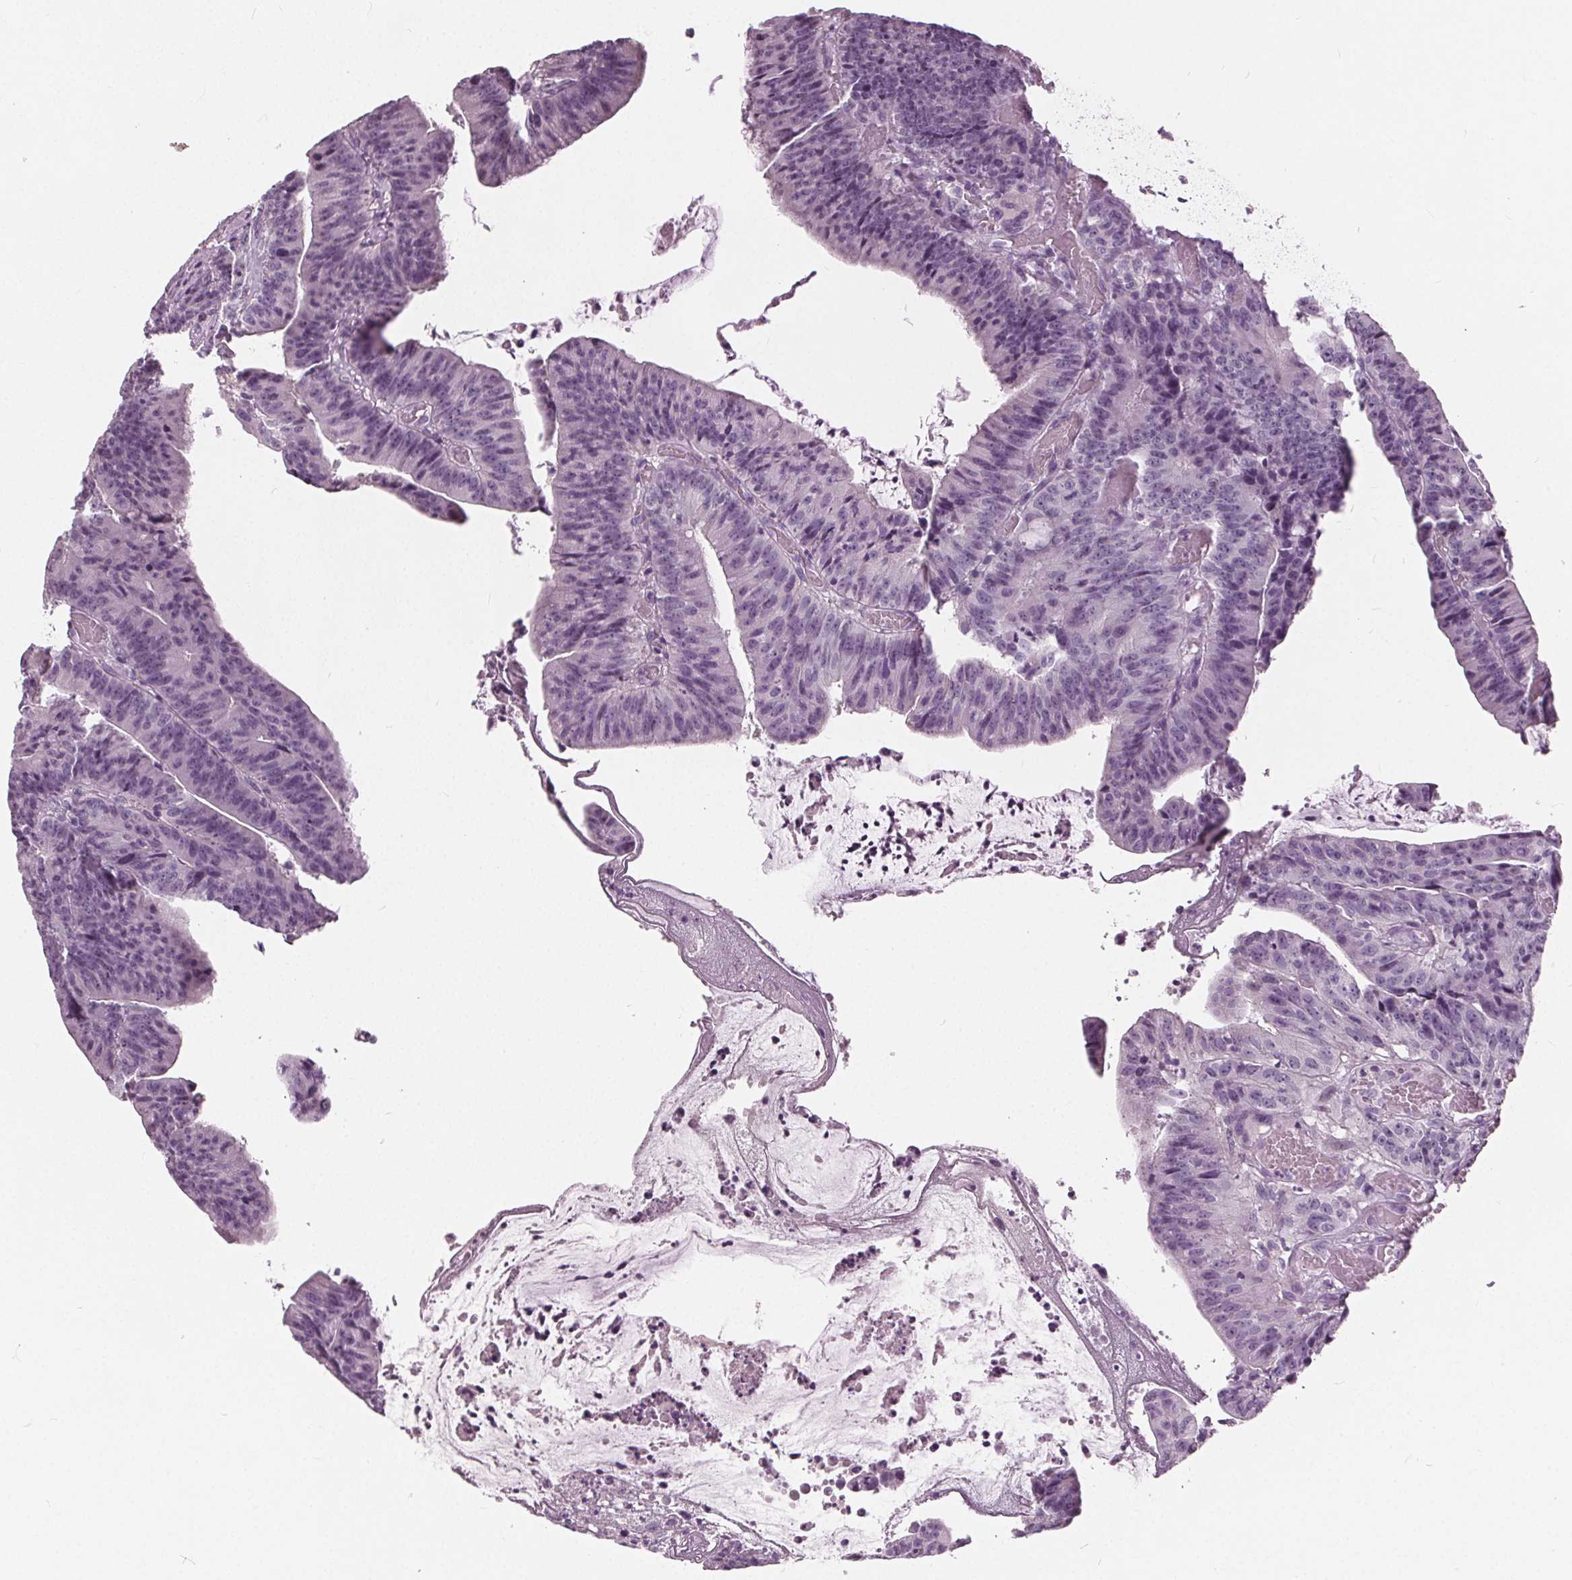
{"staining": {"intensity": "negative", "quantity": "none", "location": "none"}, "tissue": "colorectal cancer", "cell_type": "Tumor cells", "image_type": "cancer", "snomed": [{"axis": "morphology", "description": "Adenocarcinoma, NOS"}, {"axis": "topography", "description": "Colon"}], "caption": "High magnification brightfield microscopy of colorectal cancer (adenocarcinoma) stained with DAB (brown) and counterstained with hematoxylin (blue): tumor cells show no significant staining.", "gene": "TKFC", "patient": {"sex": "female", "age": 78}}